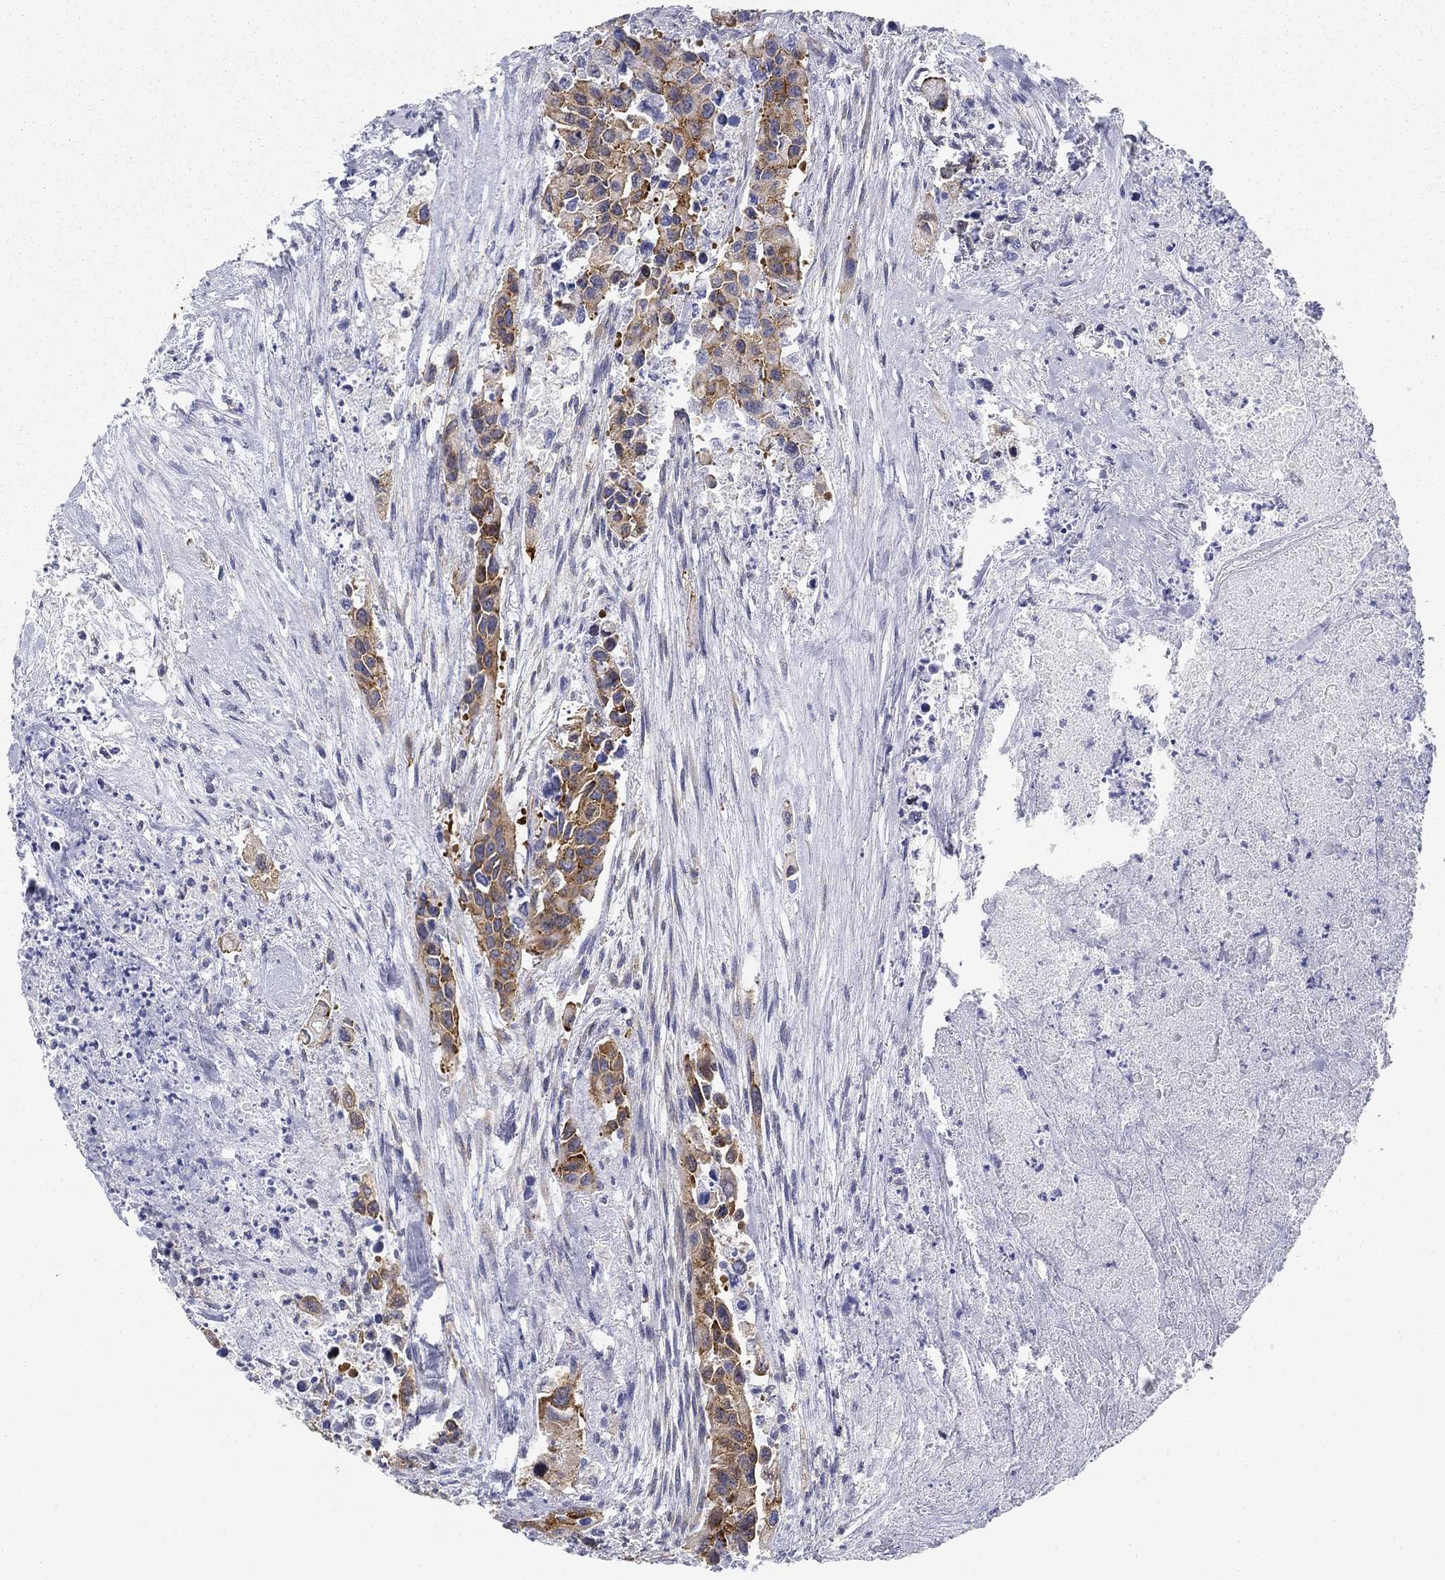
{"staining": {"intensity": "strong", "quantity": ">75%", "location": "cytoplasmic/membranous"}, "tissue": "urothelial cancer", "cell_type": "Tumor cells", "image_type": "cancer", "snomed": [{"axis": "morphology", "description": "Urothelial carcinoma, High grade"}, {"axis": "topography", "description": "Urinary bladder"}], "caption": "The image displays staining of urothelial carcinoma (high-grade), revealing strong cytoplasmic/membranous protein expression (brown color) within tumor cells.", "gene": "FXR1", "patient": {"sex": "female", "age": 73}}